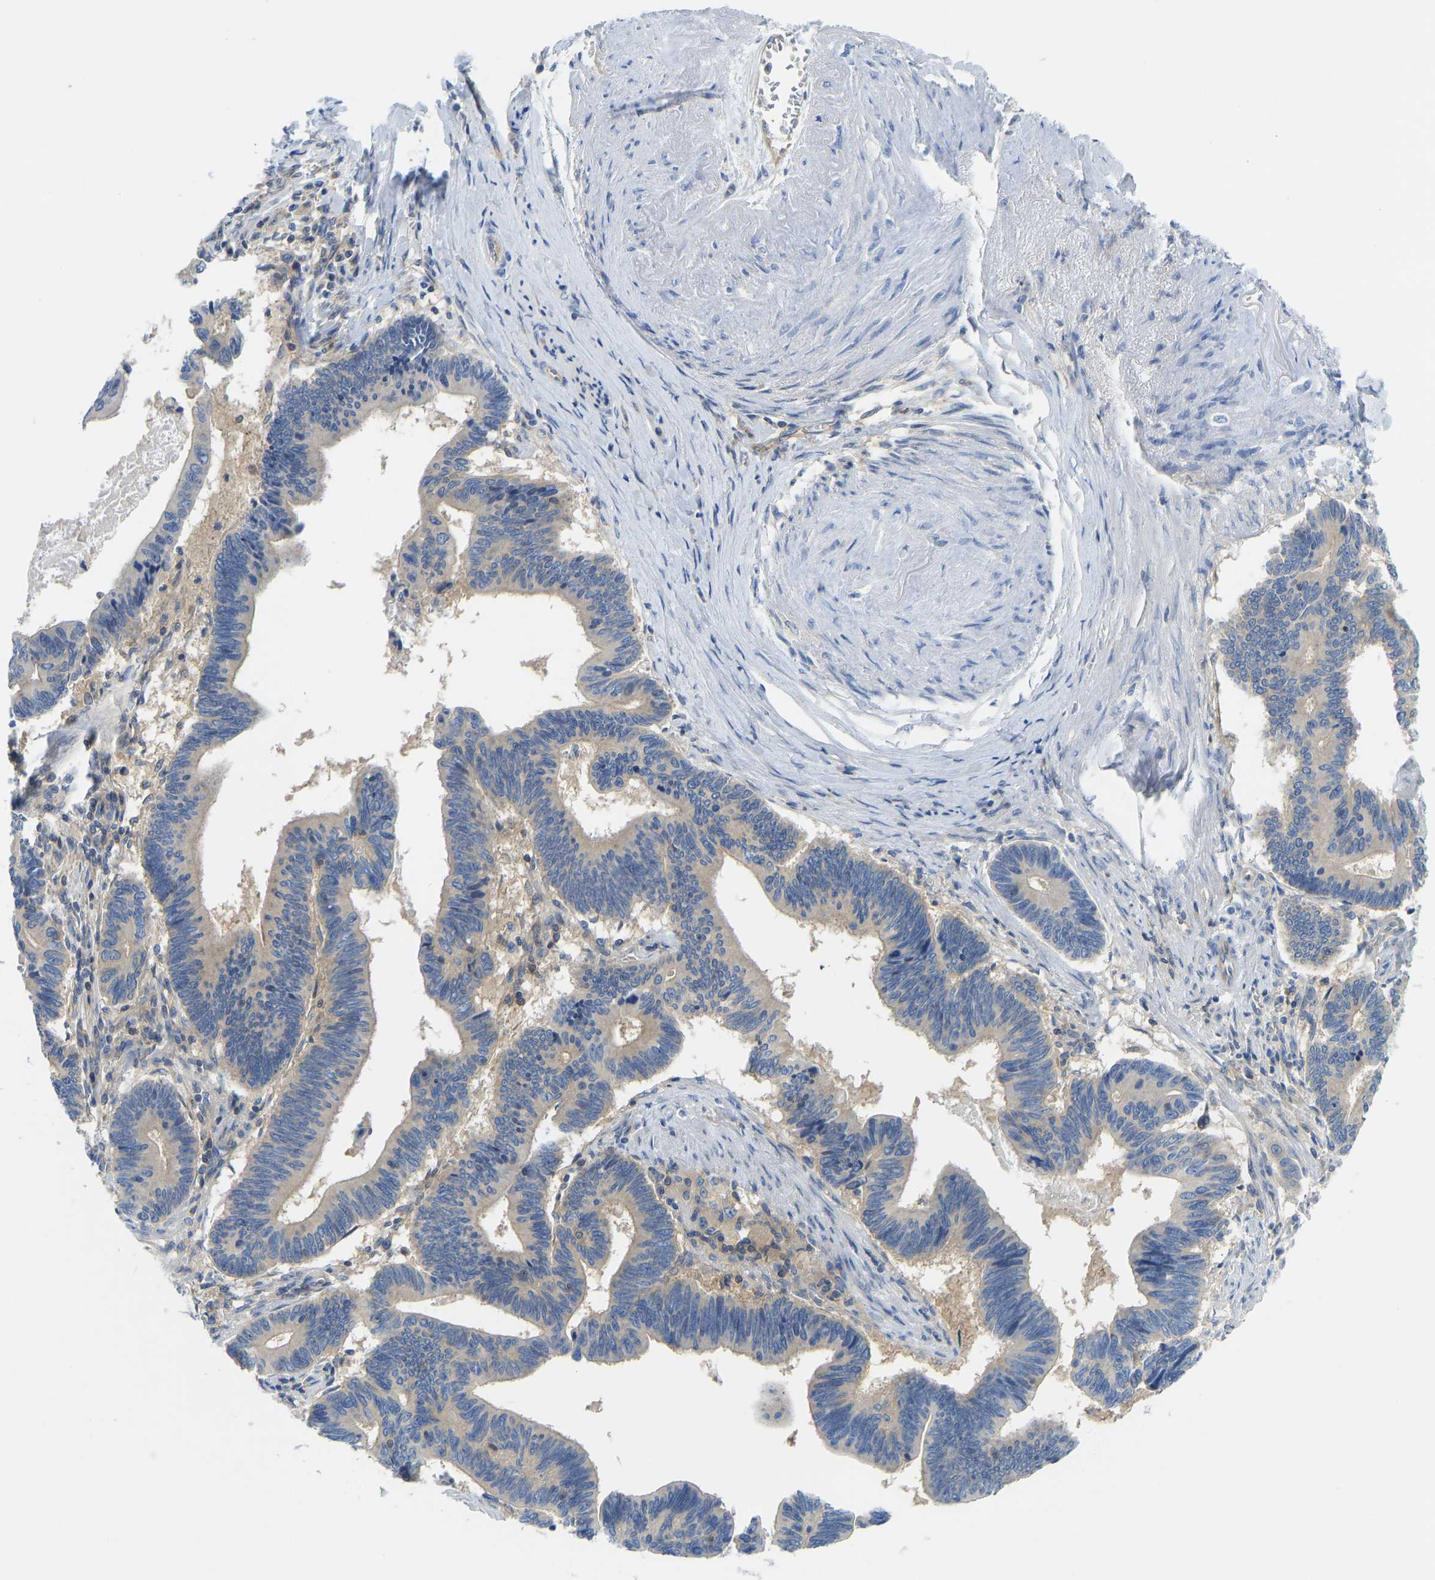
{"staining": {"intensity": "negative", "quantity": "none", "location": "none"}, "tissue": "pancreatic cancer", "cell_type": "Tumor cells", "image_type": "cancer", "snomed": [{"axis": "morphology", "description": "Adenocarcinoma, NOS"}, {"axis": "topography", "description": "Pancreas"}], "caption": "Protein analysis of pancreatic cancer shows no significant positivity in tumor cells.", "gene": "PPP3CA", "patient": {"sex": "female", "age": 70}}